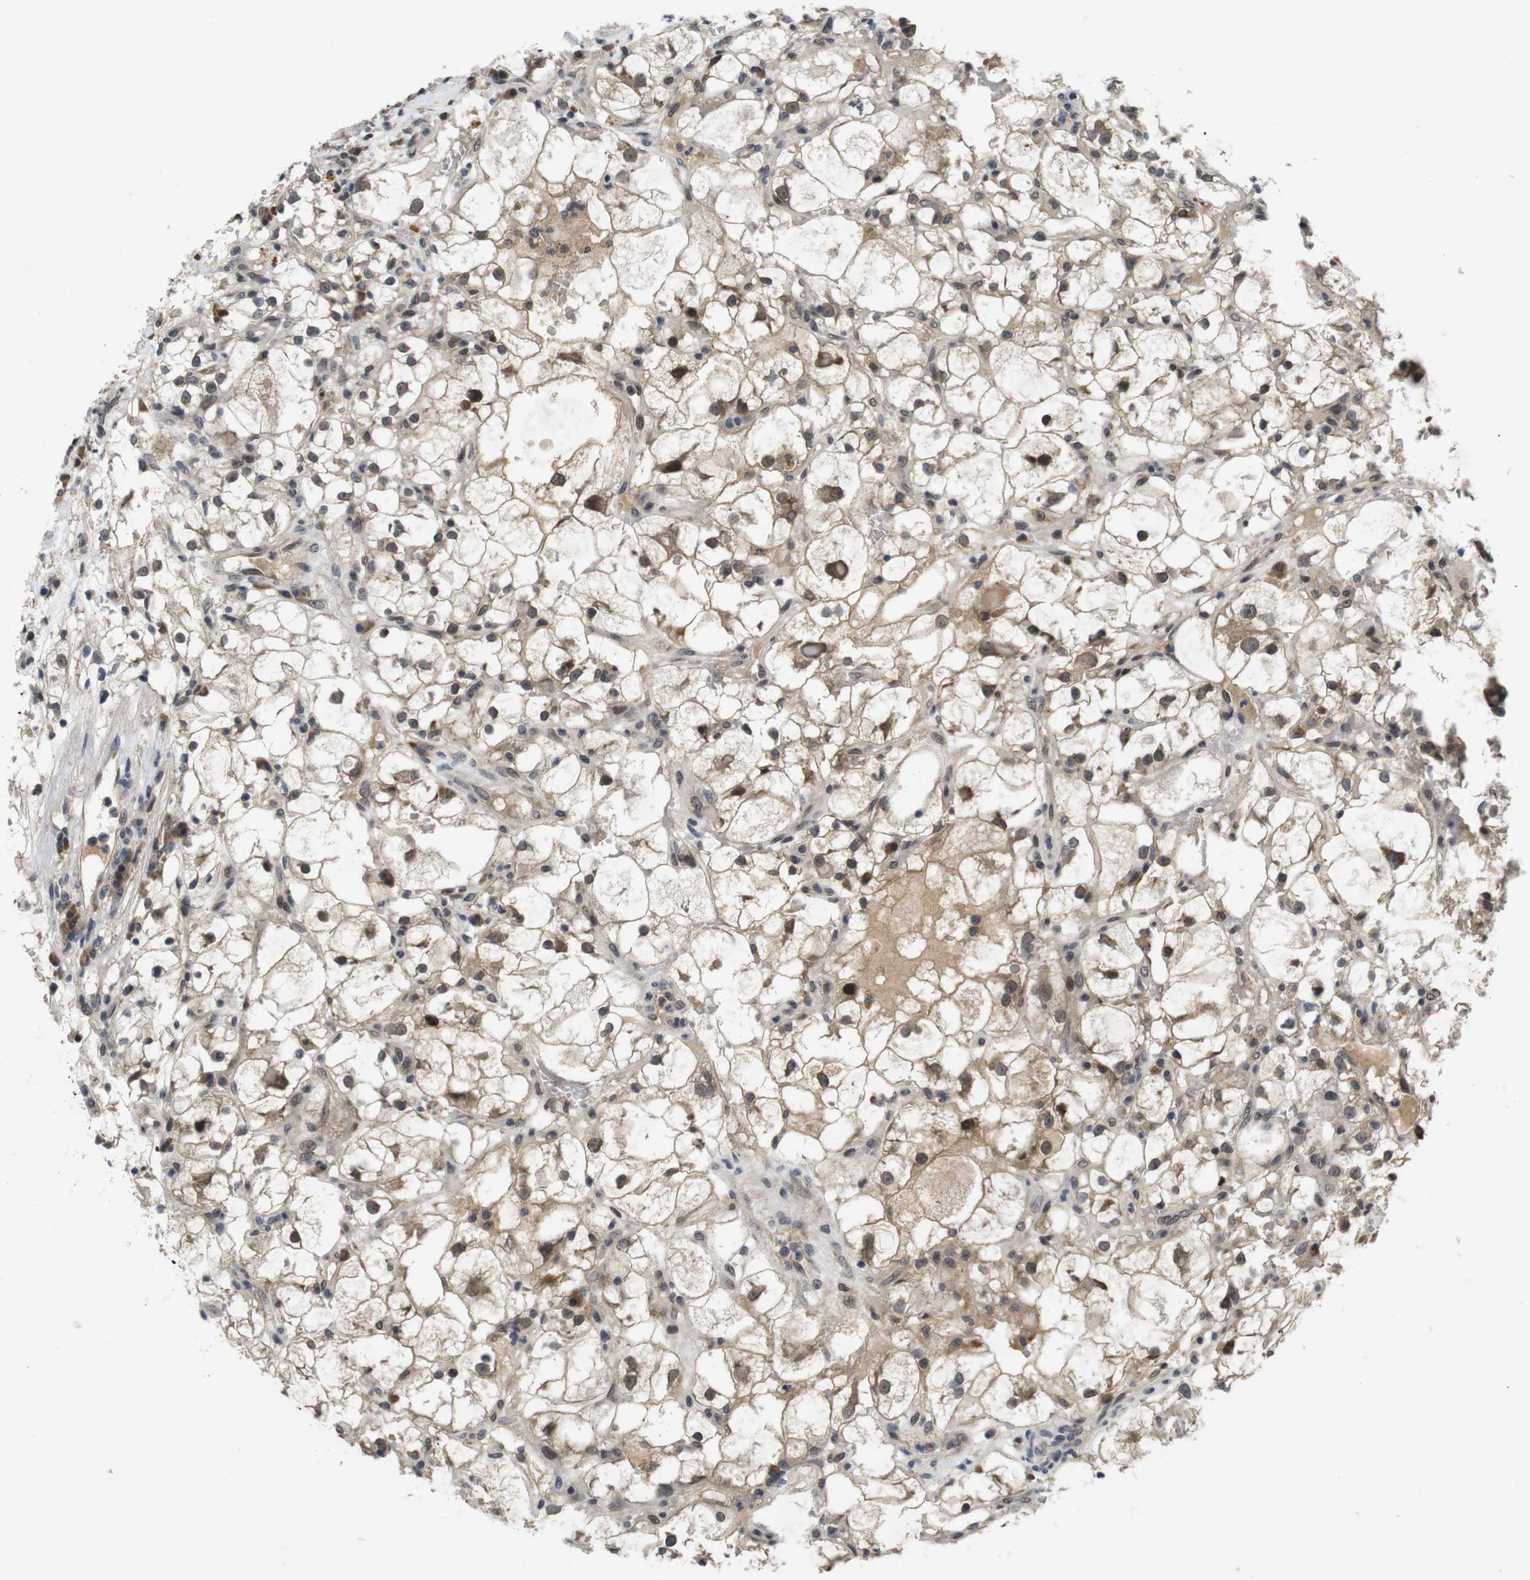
{"staining": {"intensity": "weak", "quantity": ">75%", "location": "cytoplasmic/membranous,nuclear"}, "tissue": "renal cancer", "cell_type": "Tumor cells", "image_type": "cancer", "snomed": [{"axis": "morphology", "description": "Adenocarcinoma, NOS"}, {"axis": "topography", "description": "Kidney"}], "caption": "Tumor cells display low levels of weak cytoplasmic/membranous and nuclear positivity in about >75% of cells in renal cancer (adenocarcinoma).", "gene": "ZBTB46", "patient": {"sex": "female", "age": 60}}